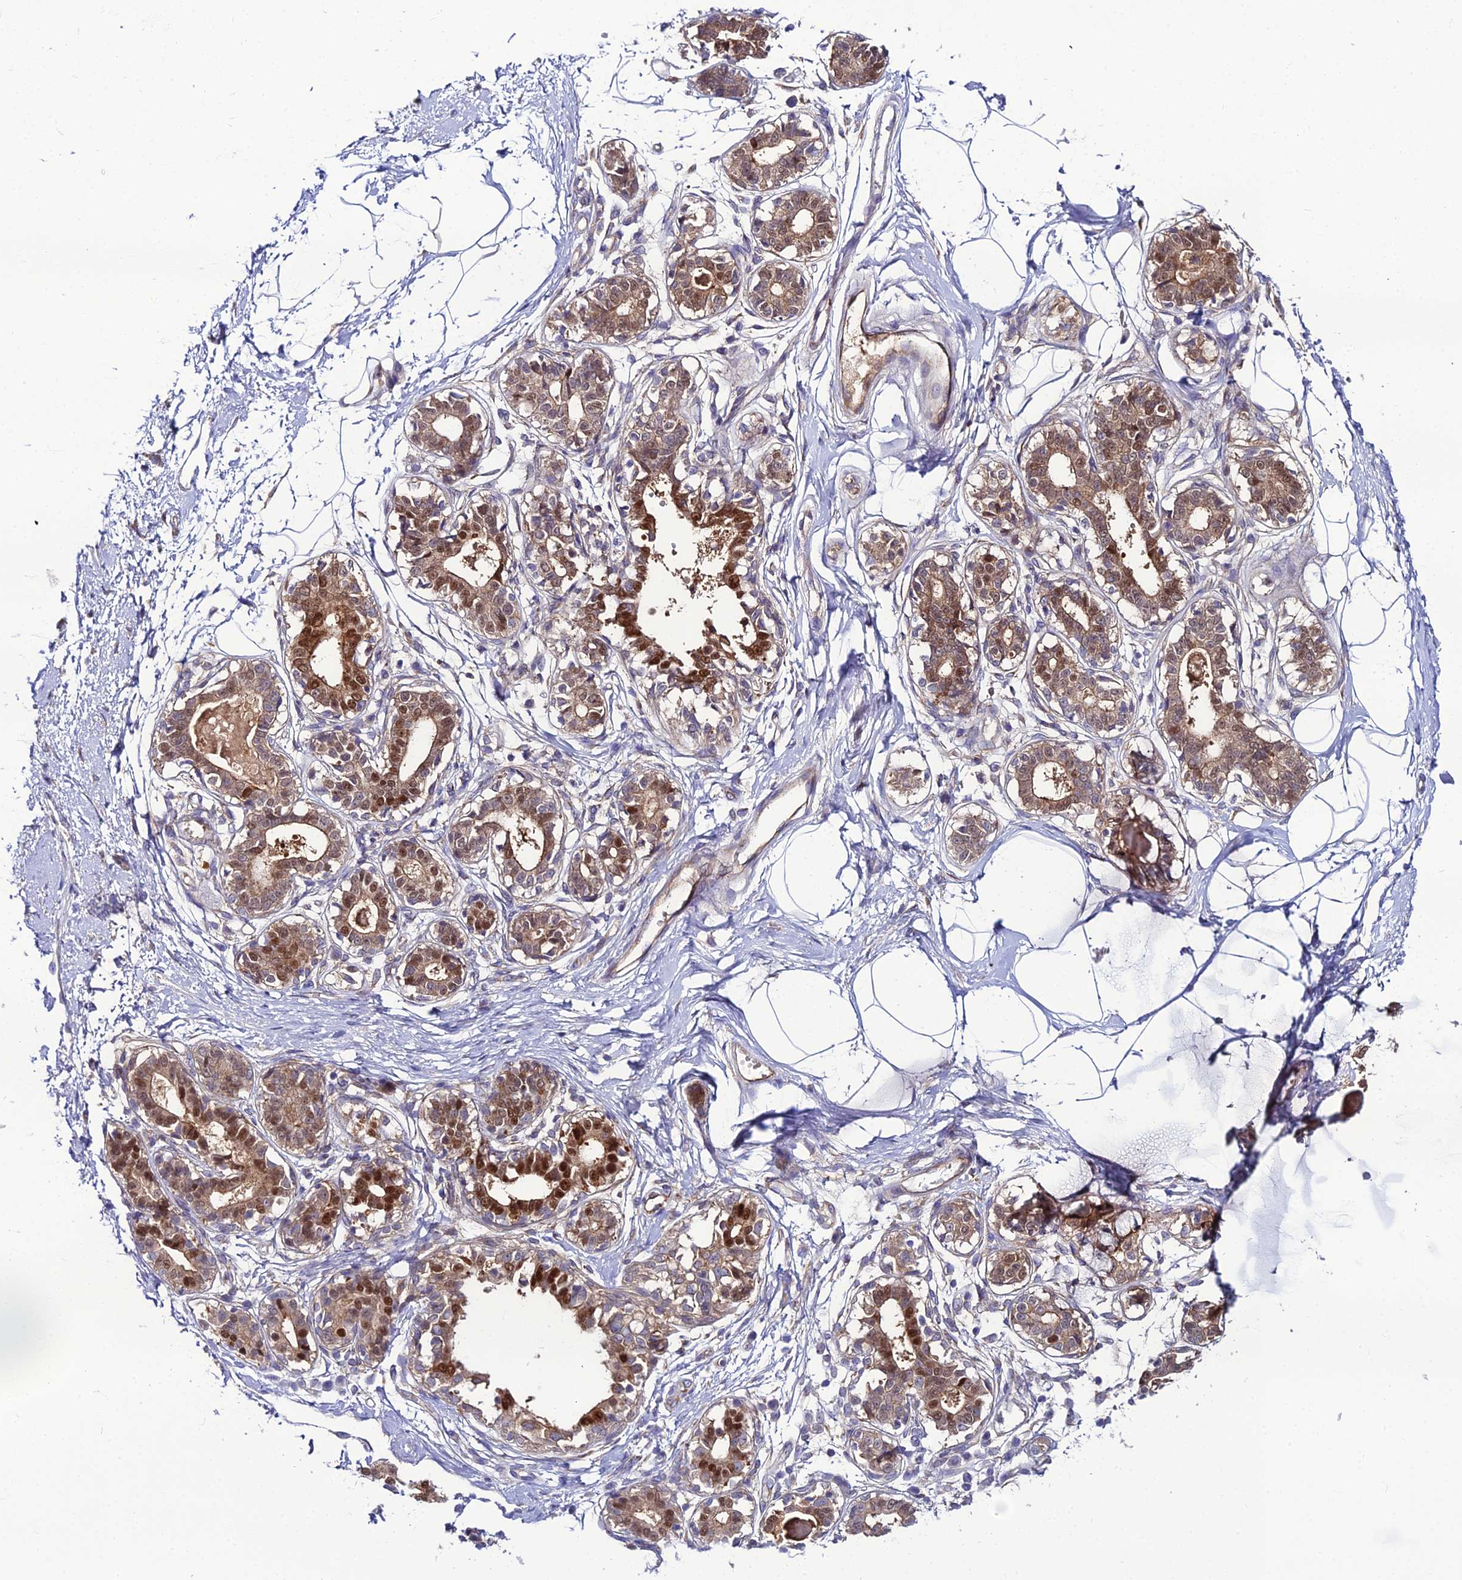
{"staining": {"intensity": "negative", "quantity": "none", "location": "none"}, "tissue": "breast", "cell_type": "Adipocytes", "image_type": "normal", "snomed": [{"axis": "morphology", "description": "Normal tissue, NOS"}, {"axis": "topography", "description": "Breast"}], "caption": "A histopathology image of human breast is negative for staining in adipocytes.", "gene": "MB21D2", "patient": {"sex": "female", "age": 45}}